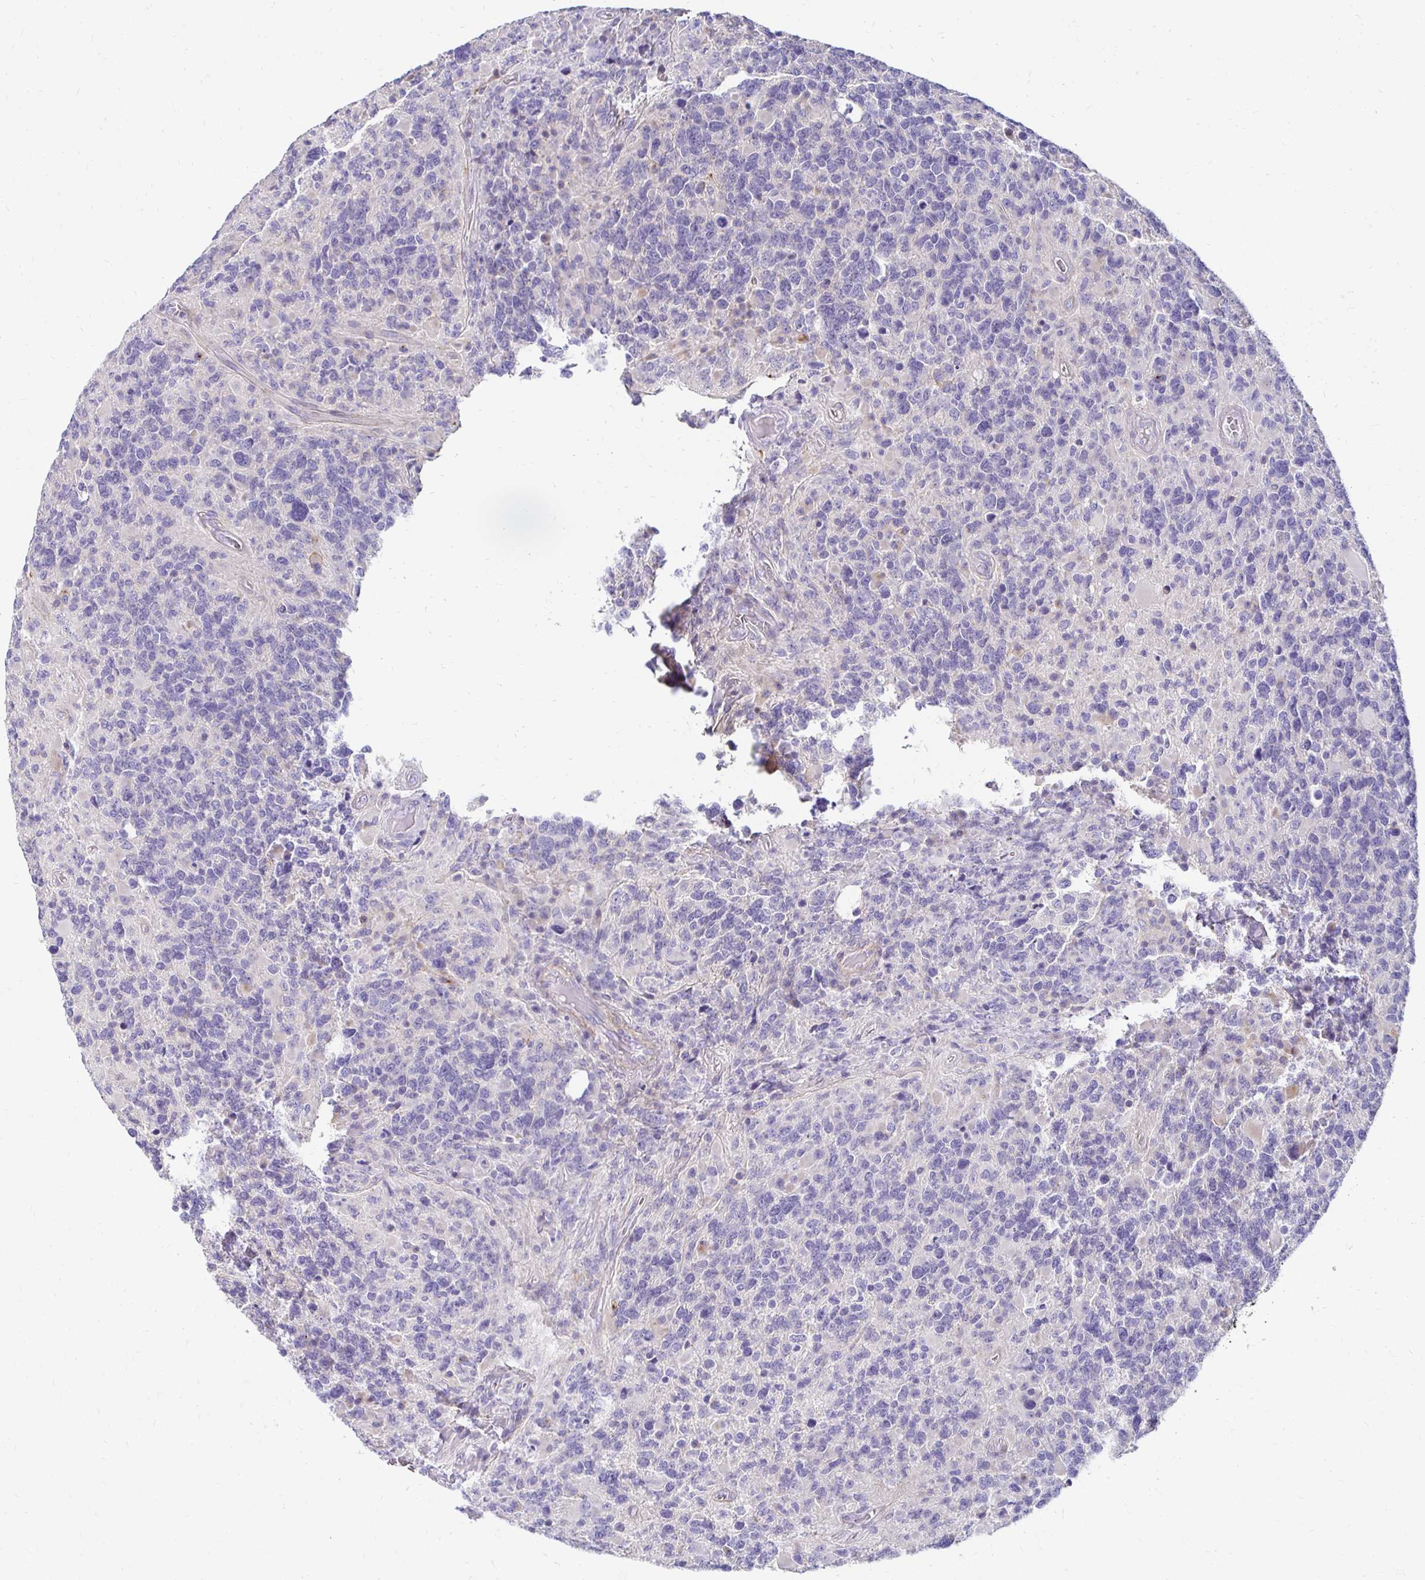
{"staining": {"intensity": "negative", "quantity": "none", "location": "none"}, "tissue": "glioma", "cell_type": "Tumor cells", "image_type": "cancer", "snomed": [{"axis": "morphology", "description": "Glioma, malignant, High grade"}, {"axis": "topography", "description": "Brain"}], "caption": "Malignant glioma (high-grade) stained for a protein using immunohistochemistry reveals no expression tumor cells.", "gene": "AKAP6", "patient": {"sex": "female", "age": 40}}